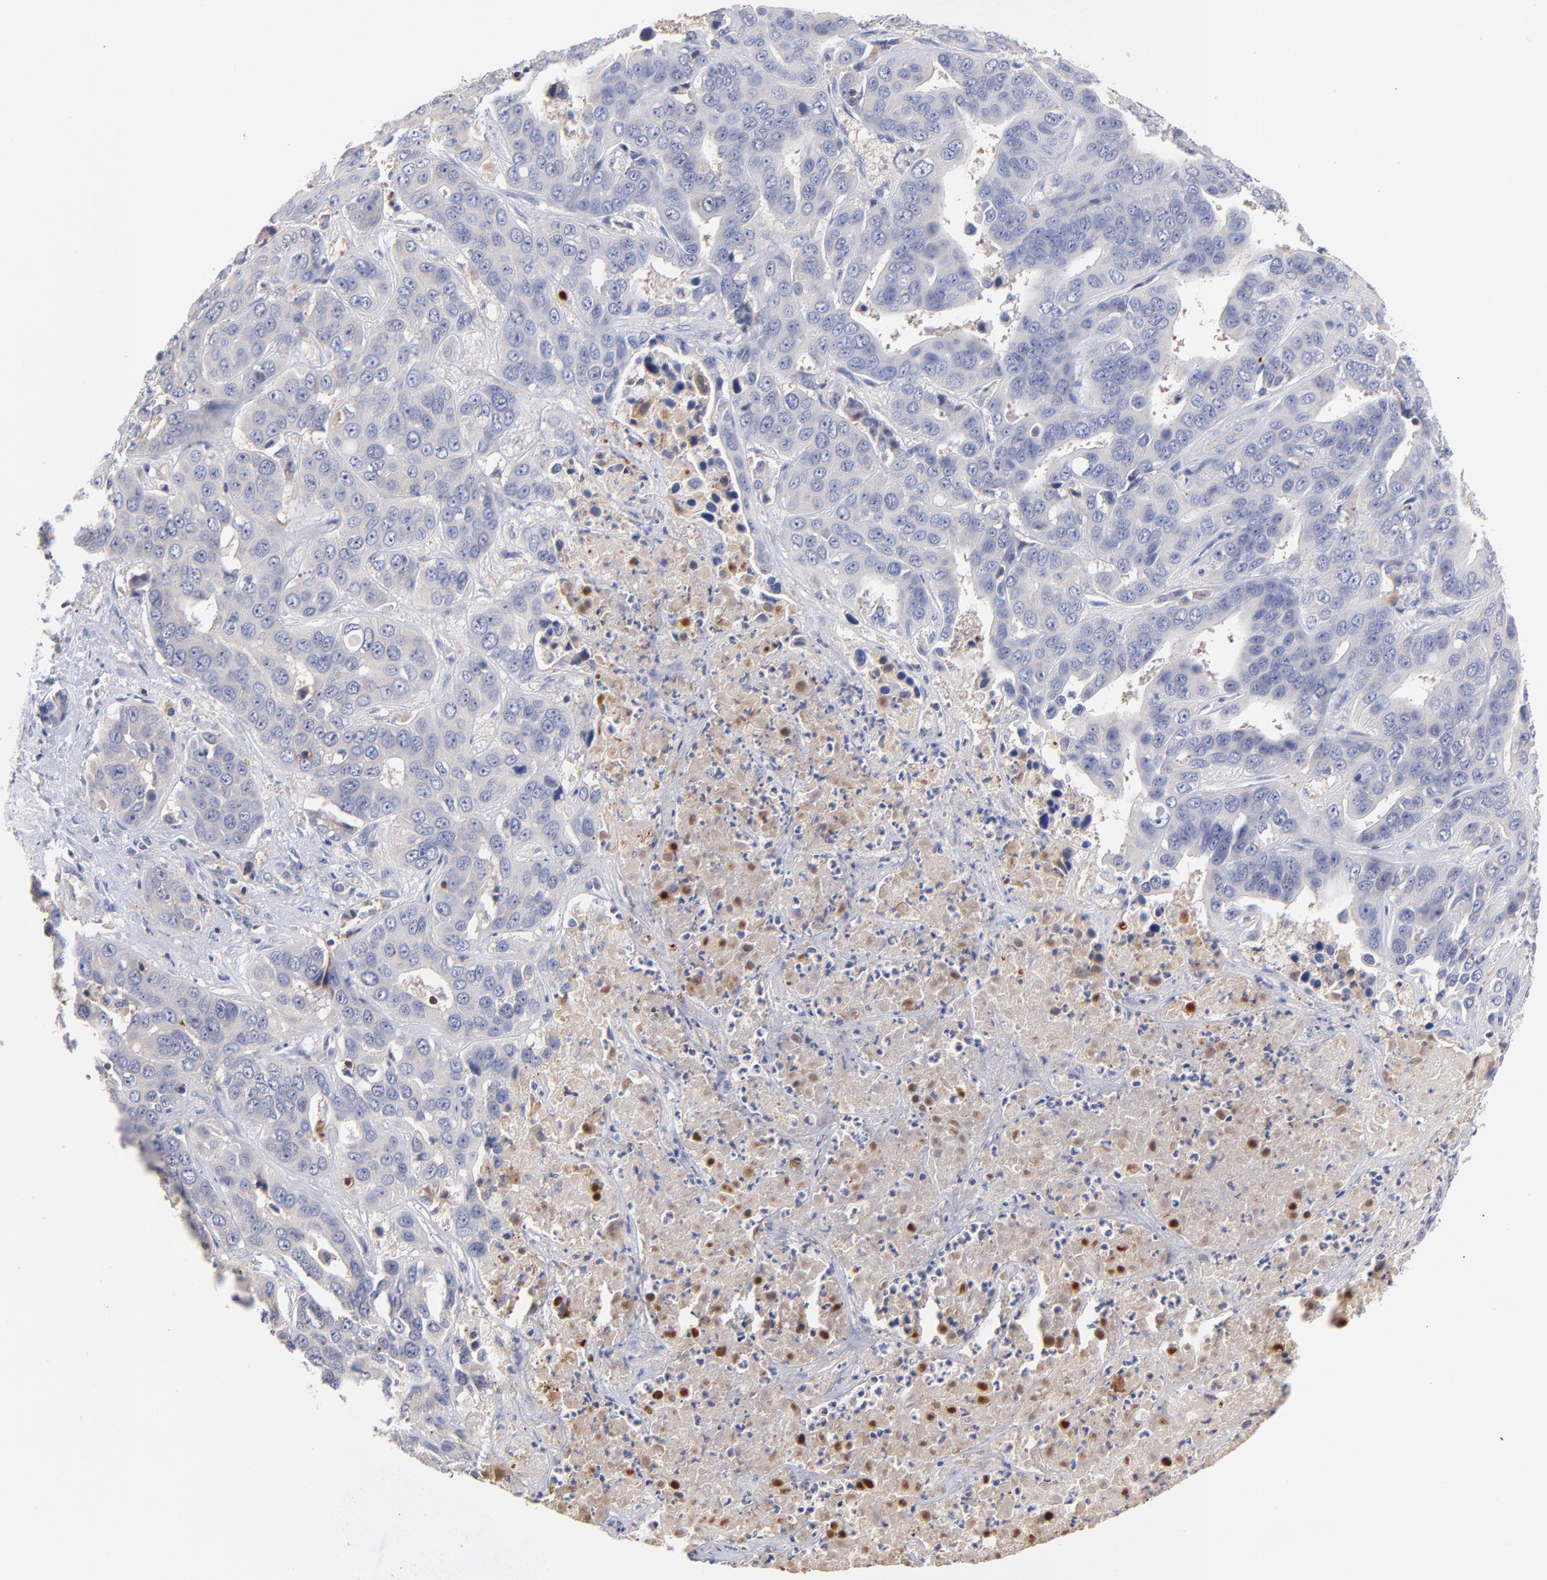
{"staining": {"intensity": "negative", "quantity": "none", "location": "none"}, "tissue": "liver cancer", "cell_type": "Tumor cells", "image_type": "cancer", "snomed": [{"axis": "morphology", "description": "Cholangiocarcinoma"}, {"axis": "topography", "description": "Liver"}], "caption": "There is no significant staining in tumor cells of cholangiocarcinoma (liver).", "gene": "KREMEN2", "patient": {"sex": "female", "age": 52}}